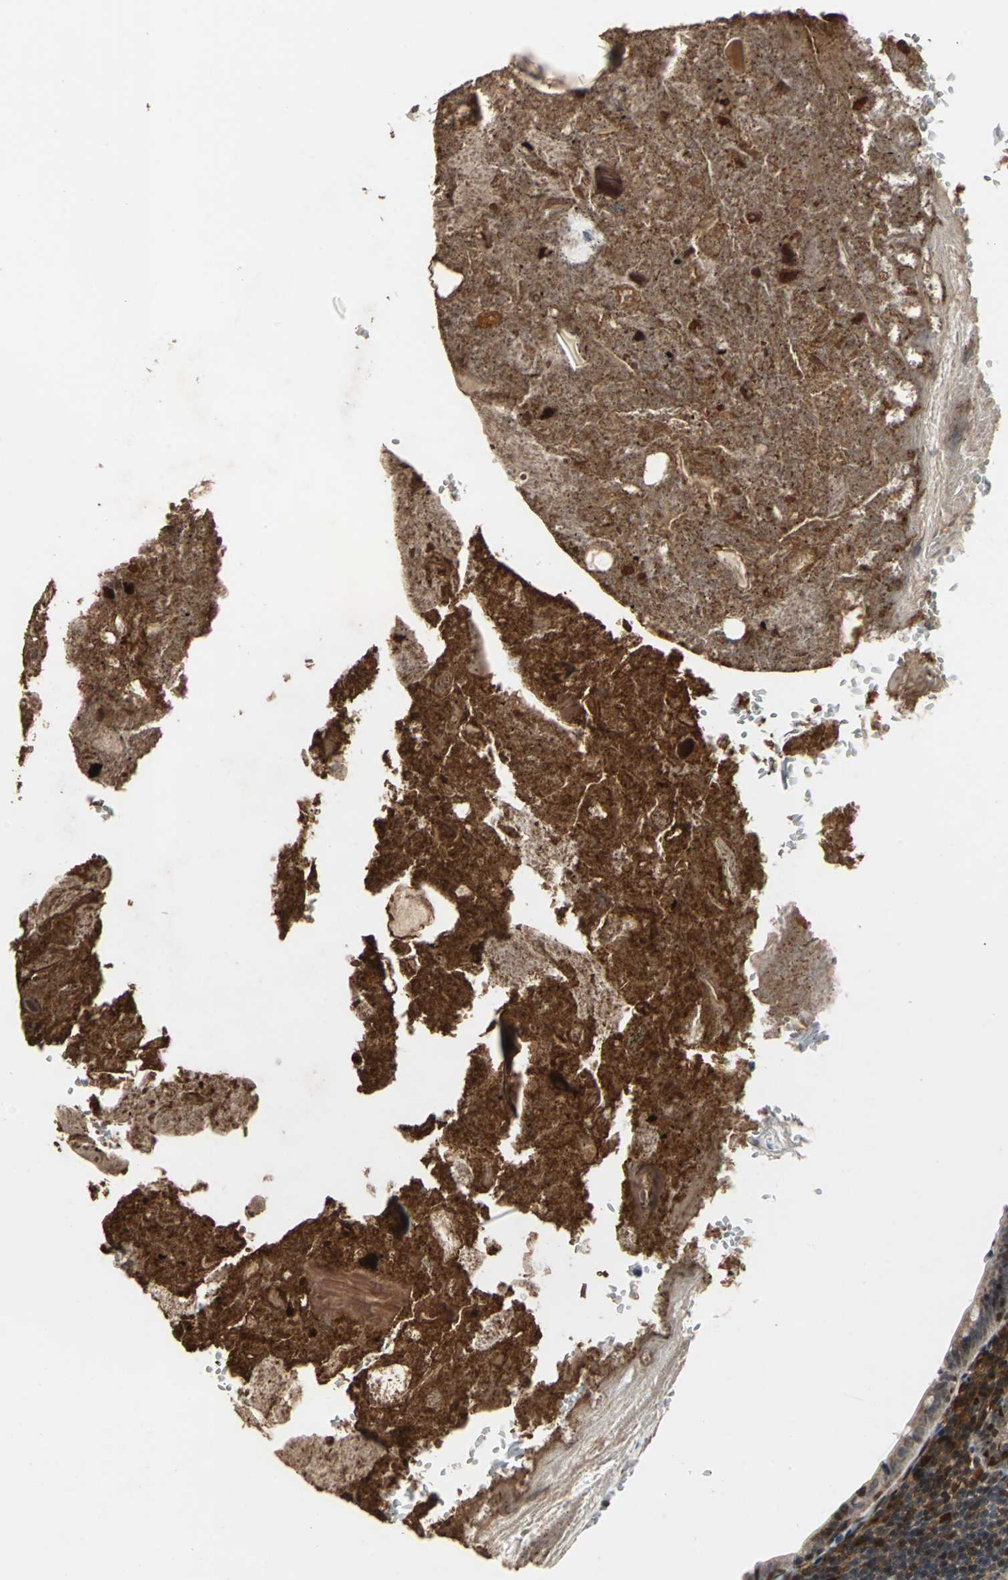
{"staining": {"intensity": "strong", "quantity": "25%-75%", "location": "cytoplasmic/membranous,nuclear"}, "tissue": "appendix", "cell_type": "Glandular cells", "image_type": "normal", "snomed": [{"axis": "morphology", "description": "Normal tissue, NOS"}, {"axis": "topography", "description": "Appendix"}], "caption": "This is a photomicrograph of immunohistochemistry (IHC) staining of benign appendix, which shows strong staining in the cytoplasmic/membranous,nuclear of glandular cells.", "gene": "AATF", "patient": {"sex": "female", "age": 10}}